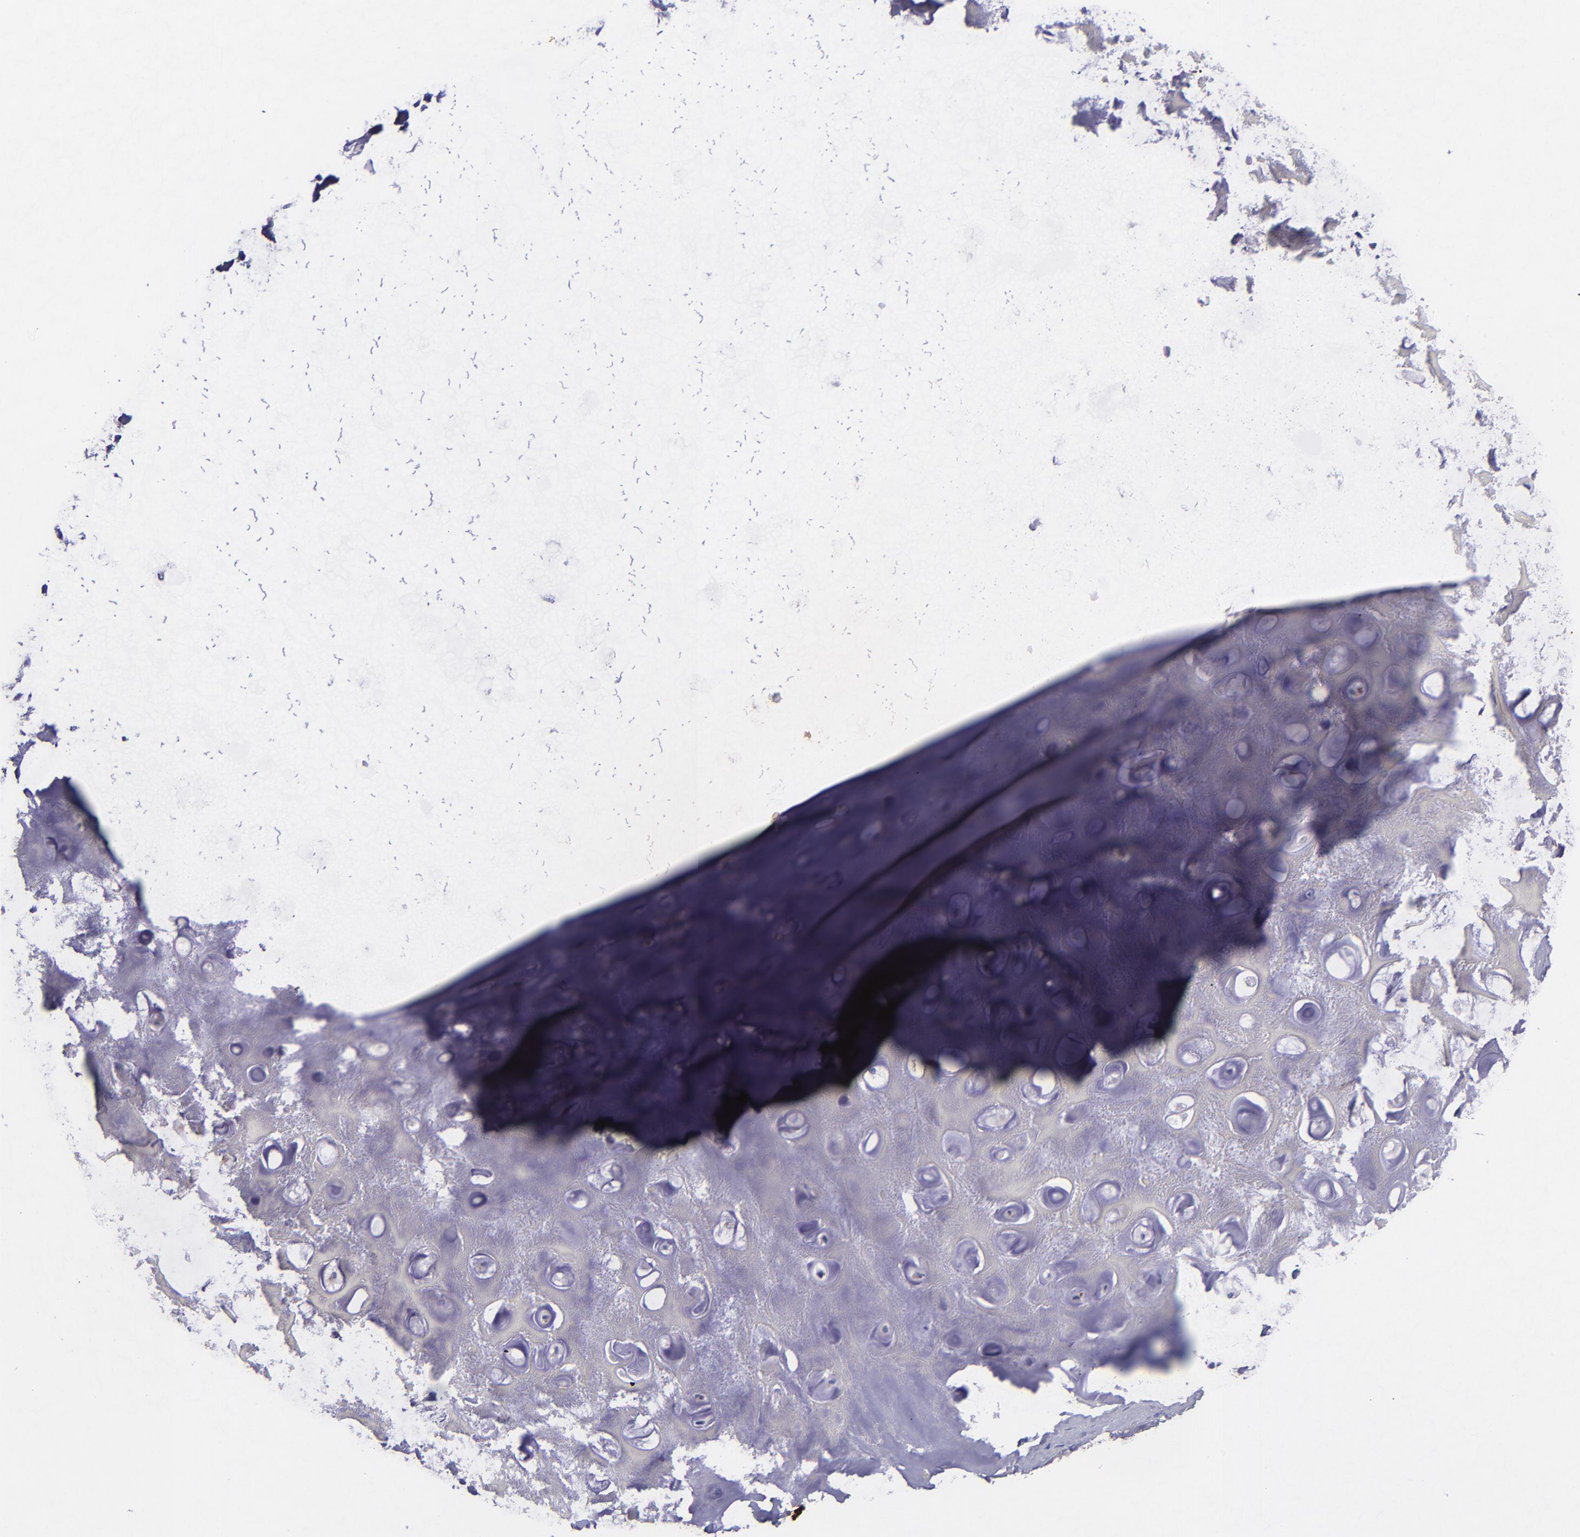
{"staining": {"intensity": "negative", "quantity": "none", "location": "none"}, "tissue": "nasopharynx", "cell_type": "Respiratory epithelial cells", "image_type": "normal", "snomed": [{"axis": "morphology", "description": "Normal tissue, NOS"}, {"axis": "topography", "description": "Nasopharynx"}], "caption": "The micrograph exhibits no staining of respiratory epithelial cells in normal nasopharynx.", "gene": "IVL", "patient": {"sex": "male", "age": 56}}